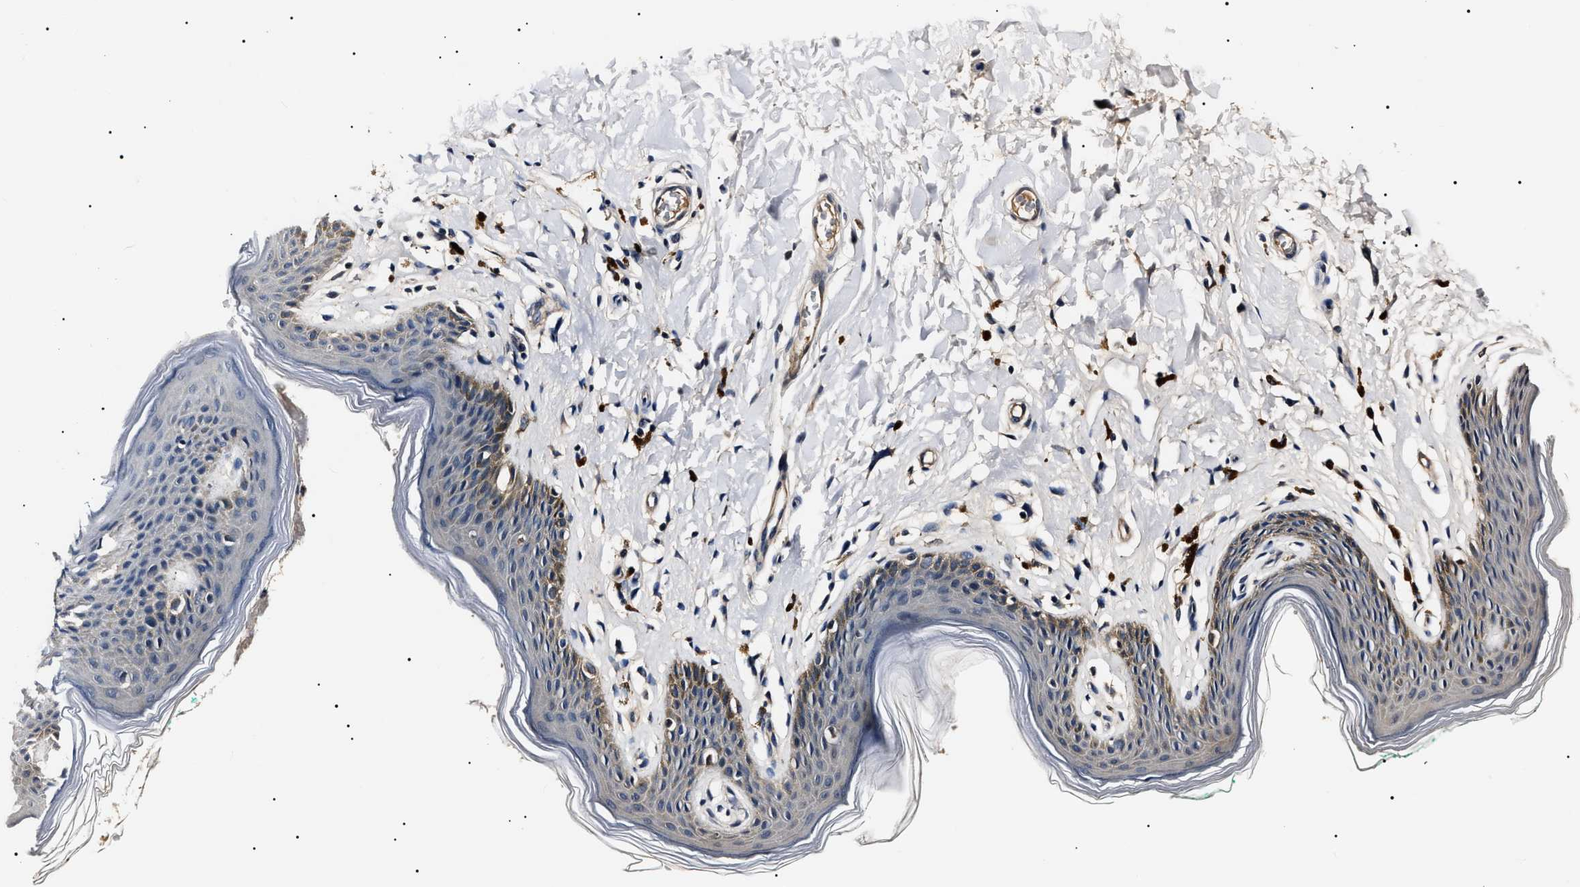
{"staining": {"intensity": "weak", "quantity": "<25%", "location": "cytoplasmic/membranous"}, "tissue": "skin", "cell_type": "Epidermal cells", "image_type": "normal", "snomed": [{"axis": "morphology", "description": "Normal tissue, NOS"}, {"axis": "topography", "description": "Vulva"}], "caption": "Epidermal cells are negative for brown protein staining in unremarkable skin. (IHC, brightfield microscopy, high magnification).", "gene": "IFT81", "patient": {"sex": "female", "age": 66}}